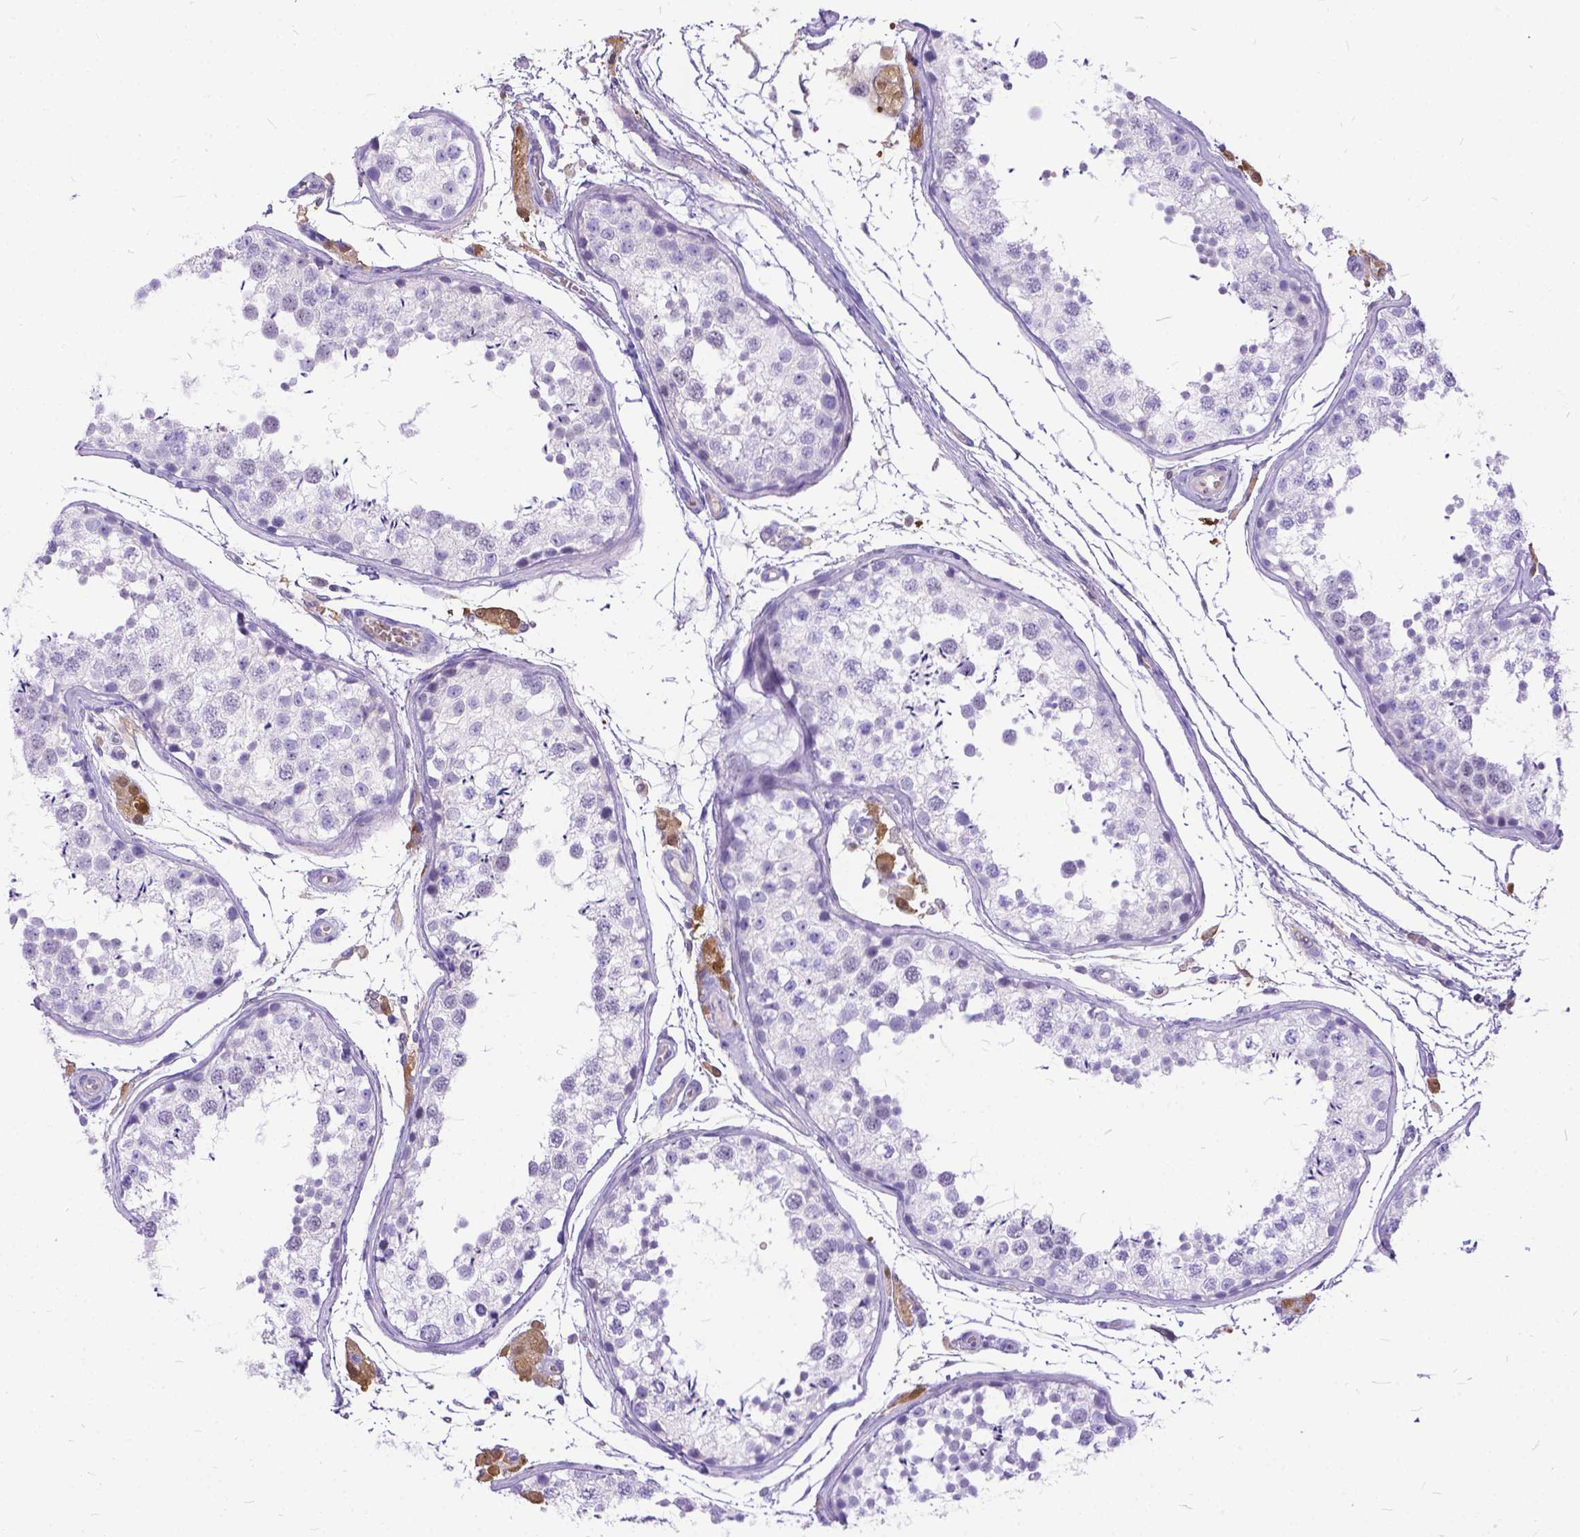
{"staining": {"intensity": "negative", "quantity": "none", "location": "none"}, "tissue": "testis", "cell_type": "Cells in seminiferous ducts", "image_type": "normal", "snomed": [{"axis": "morphology", "description": "Normal tissue, NOS"}, {"axis": "topography", "description": "Testis"}], "caption": "Immunohistochemistry of benign testis exhibits no positivity in cells in seminiferous ducts. (Immunohistochemistry, brightfield microscopy, high magnification).", "gene": "TMEM169", "patient": {"sex": "male", "age": 29}}